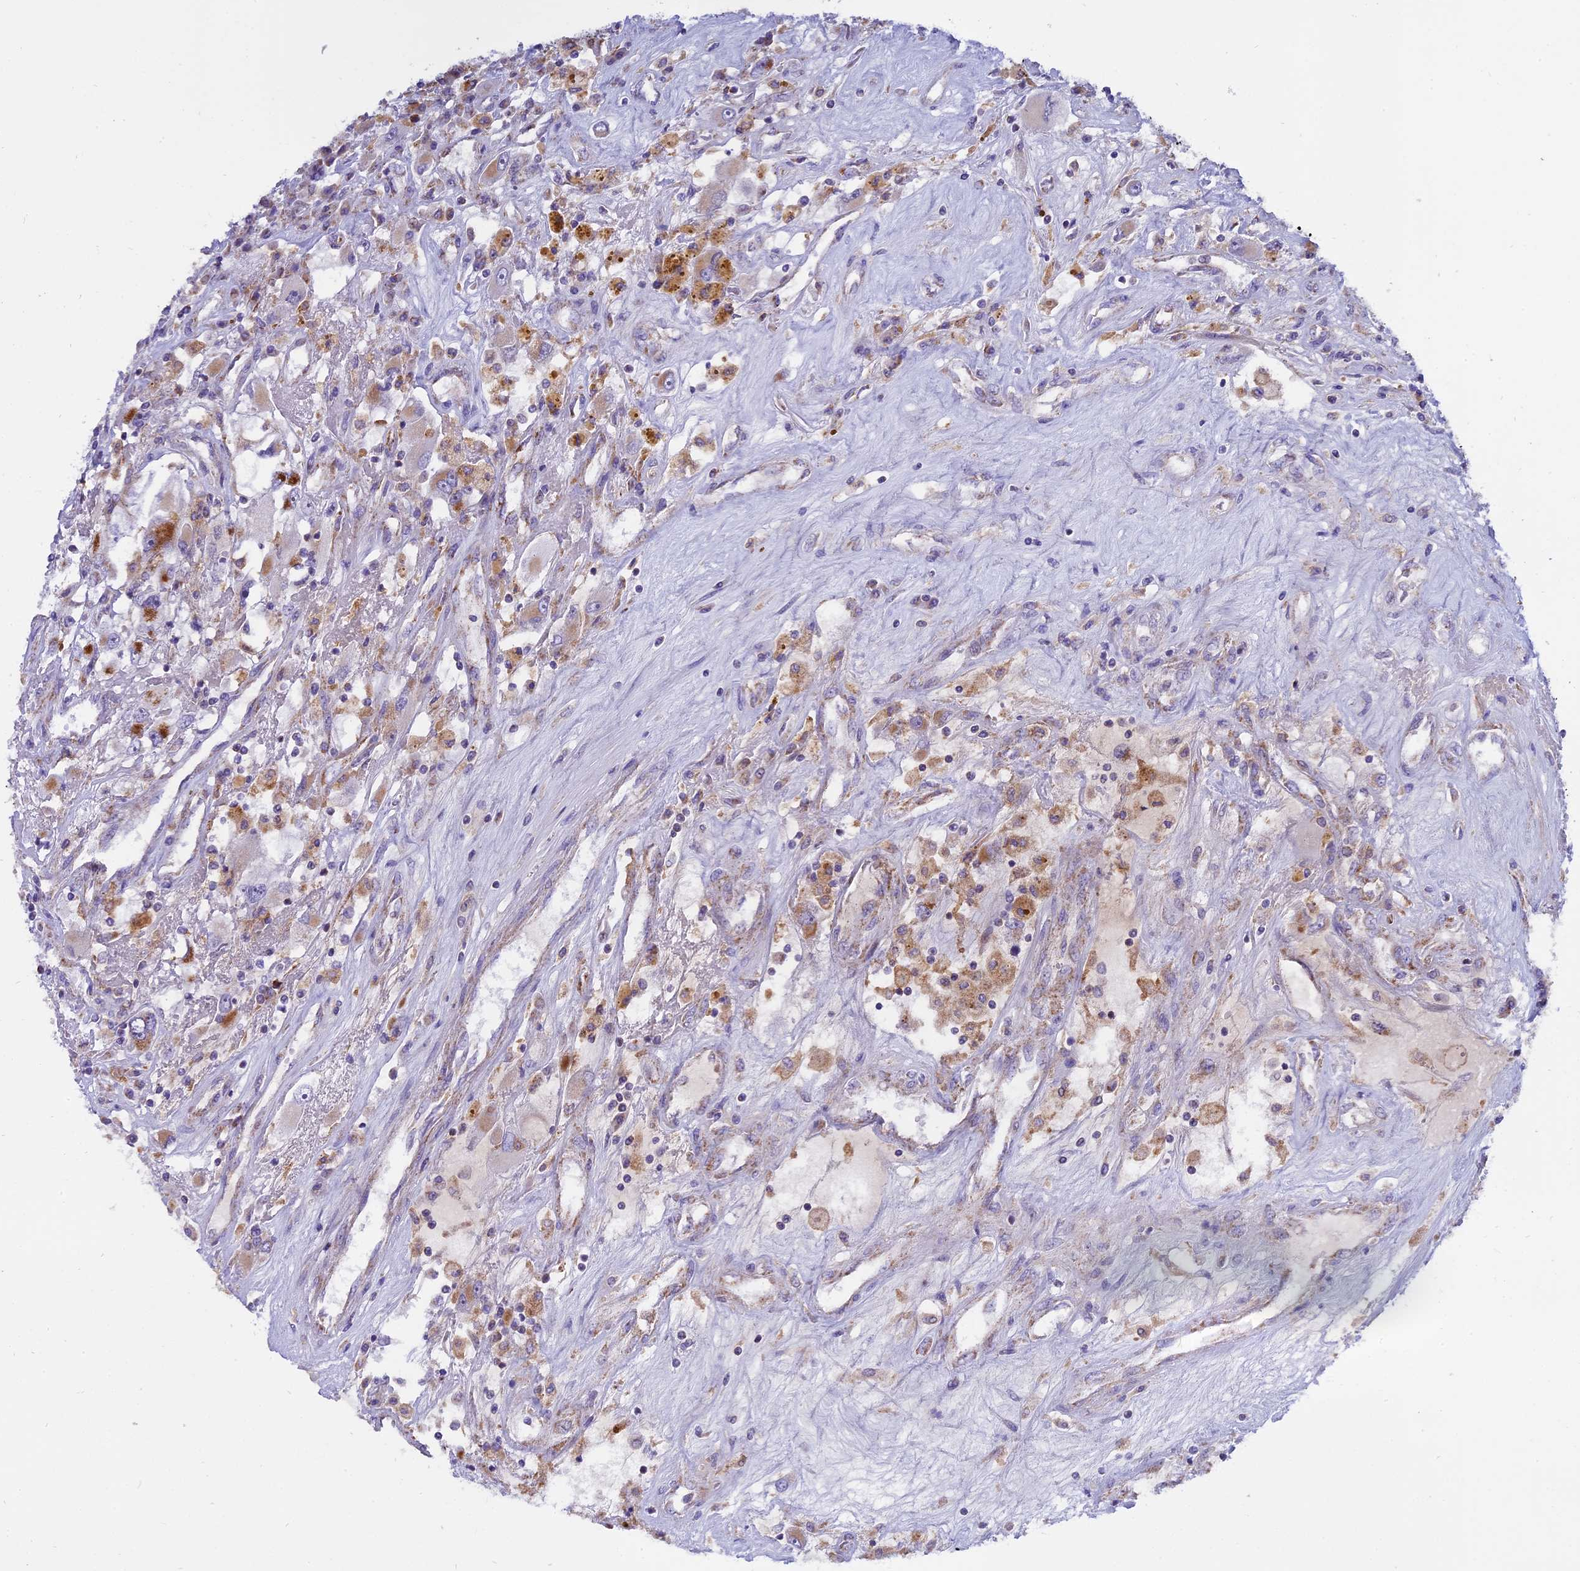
{"staining": {"intensity": "moderate", "quantity": "25%-75%", "location": "cytoplasmic/membranous"}, "tissue": "renal cancer", "cell_type": "Tumor cells", "image_type": "cancer", "snomed": [{"axis": "morphology", "description": "Adenocarcinoma, NOS"}, {"axis": "topography", "description": "Kidney"}], "caption": "Immunohistochemistry (IHC) (DAB (3,3'-diaminobenzidine)) staining of human adenocarcinoma (renal) displays moderate cytoplasmic/membranous protein expression in approximately 25%-75% of tumor cells.", "gene": "MRPS34", "patient": {"sex": "female", "age": 52}}